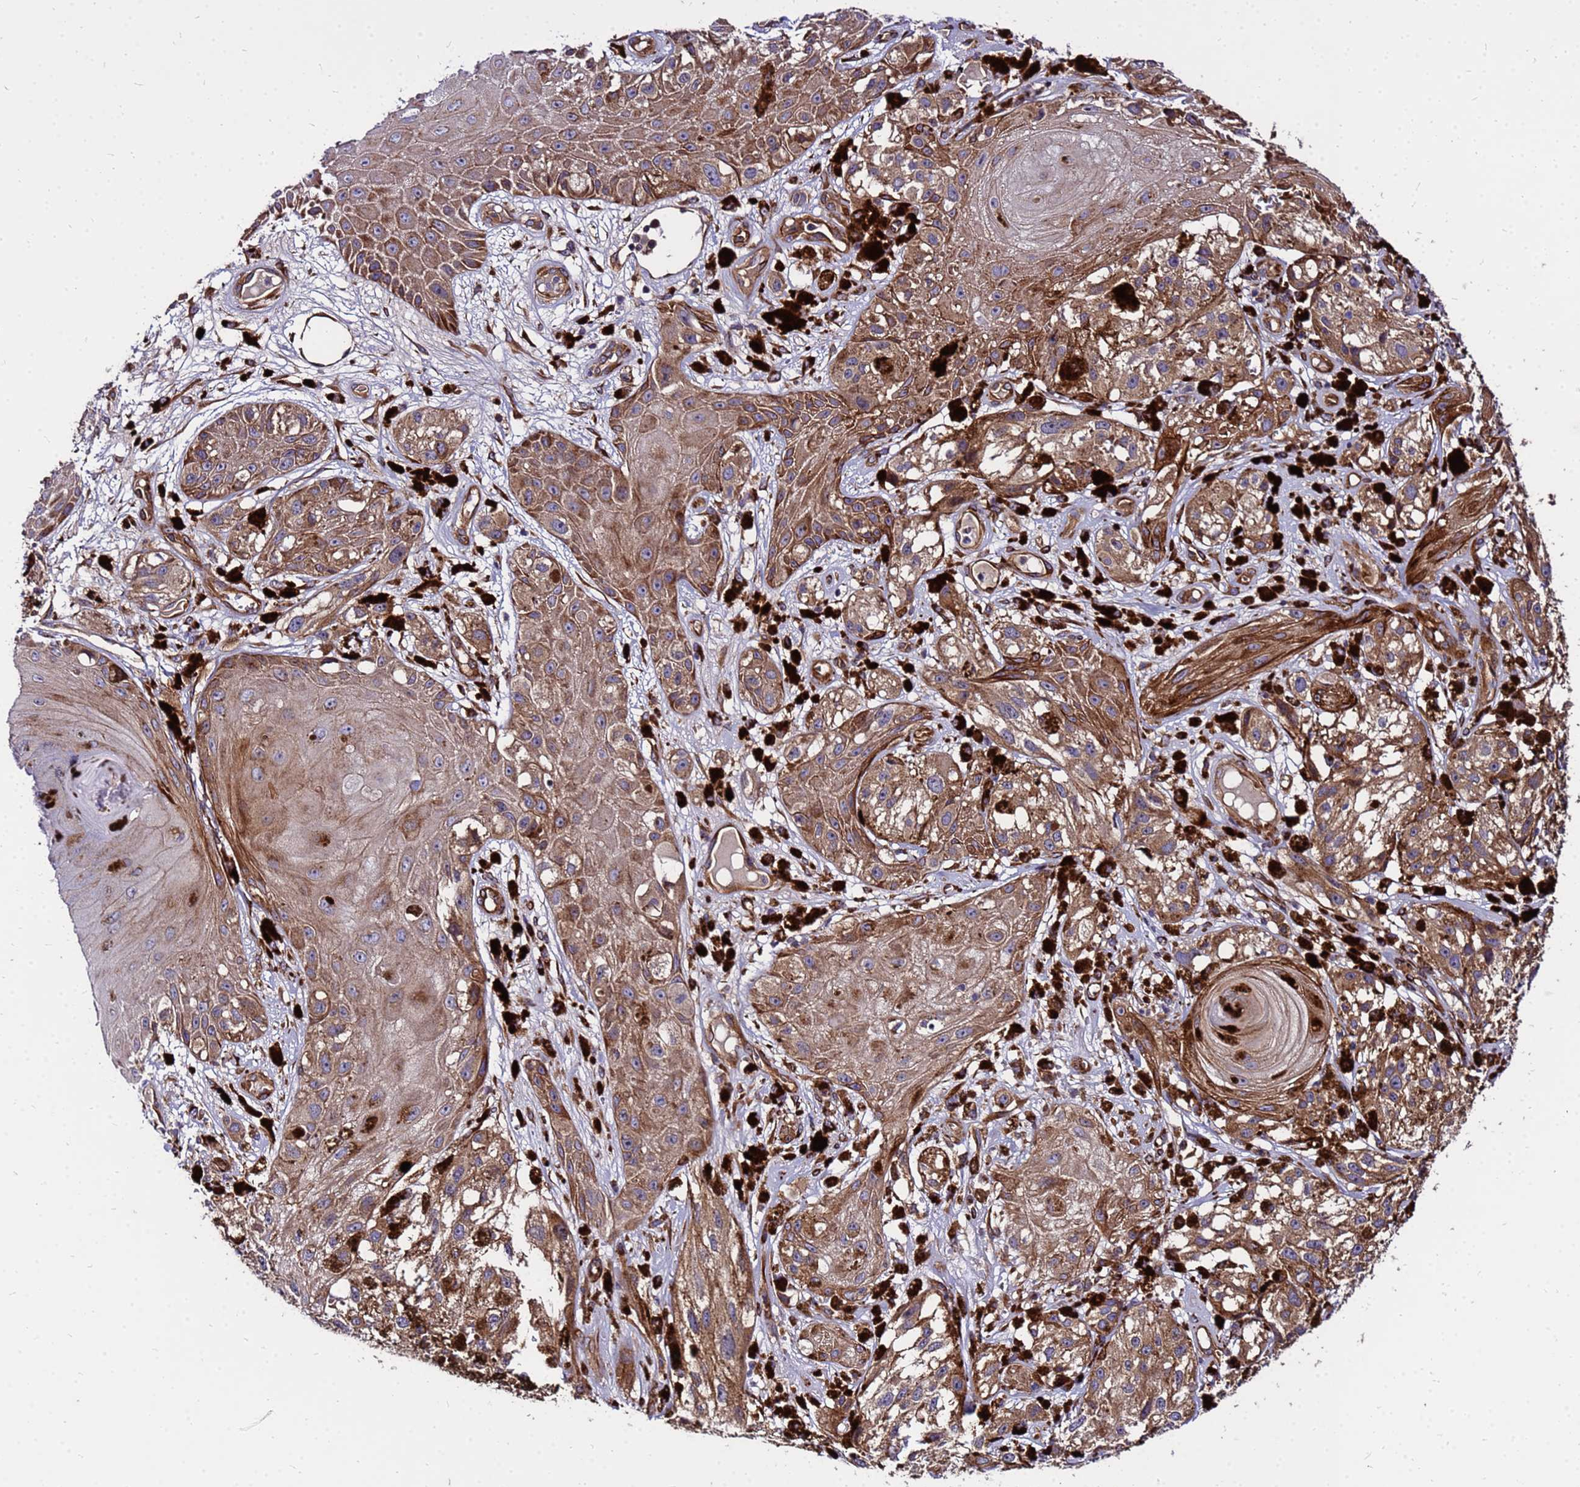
{"staining": {"intensity": "moderate", "quantity": ">75%", "location": "cytoplasmic/membranous"}, "tissue": "melanoma", "cell_type": "Tumor cells", "image_type": "cancer", "snomed": [{"axis": "morphology", "description": "Malignant melanoma, NOS"}, {"axis": "topography", "description": "Skin"}], "caption": "Tumor cells exhibit moderate cytoplasmic/membranous staining in about >75% of cells in malignant melanoma. The staining was performed using DAB (3,3'-diaminobenzidine), with brown indicating positive protein expression. Nuclei are stained blue with hematoxylin.", "gene": "WWC2", "patient": {"sex": "male", "age": 88}}